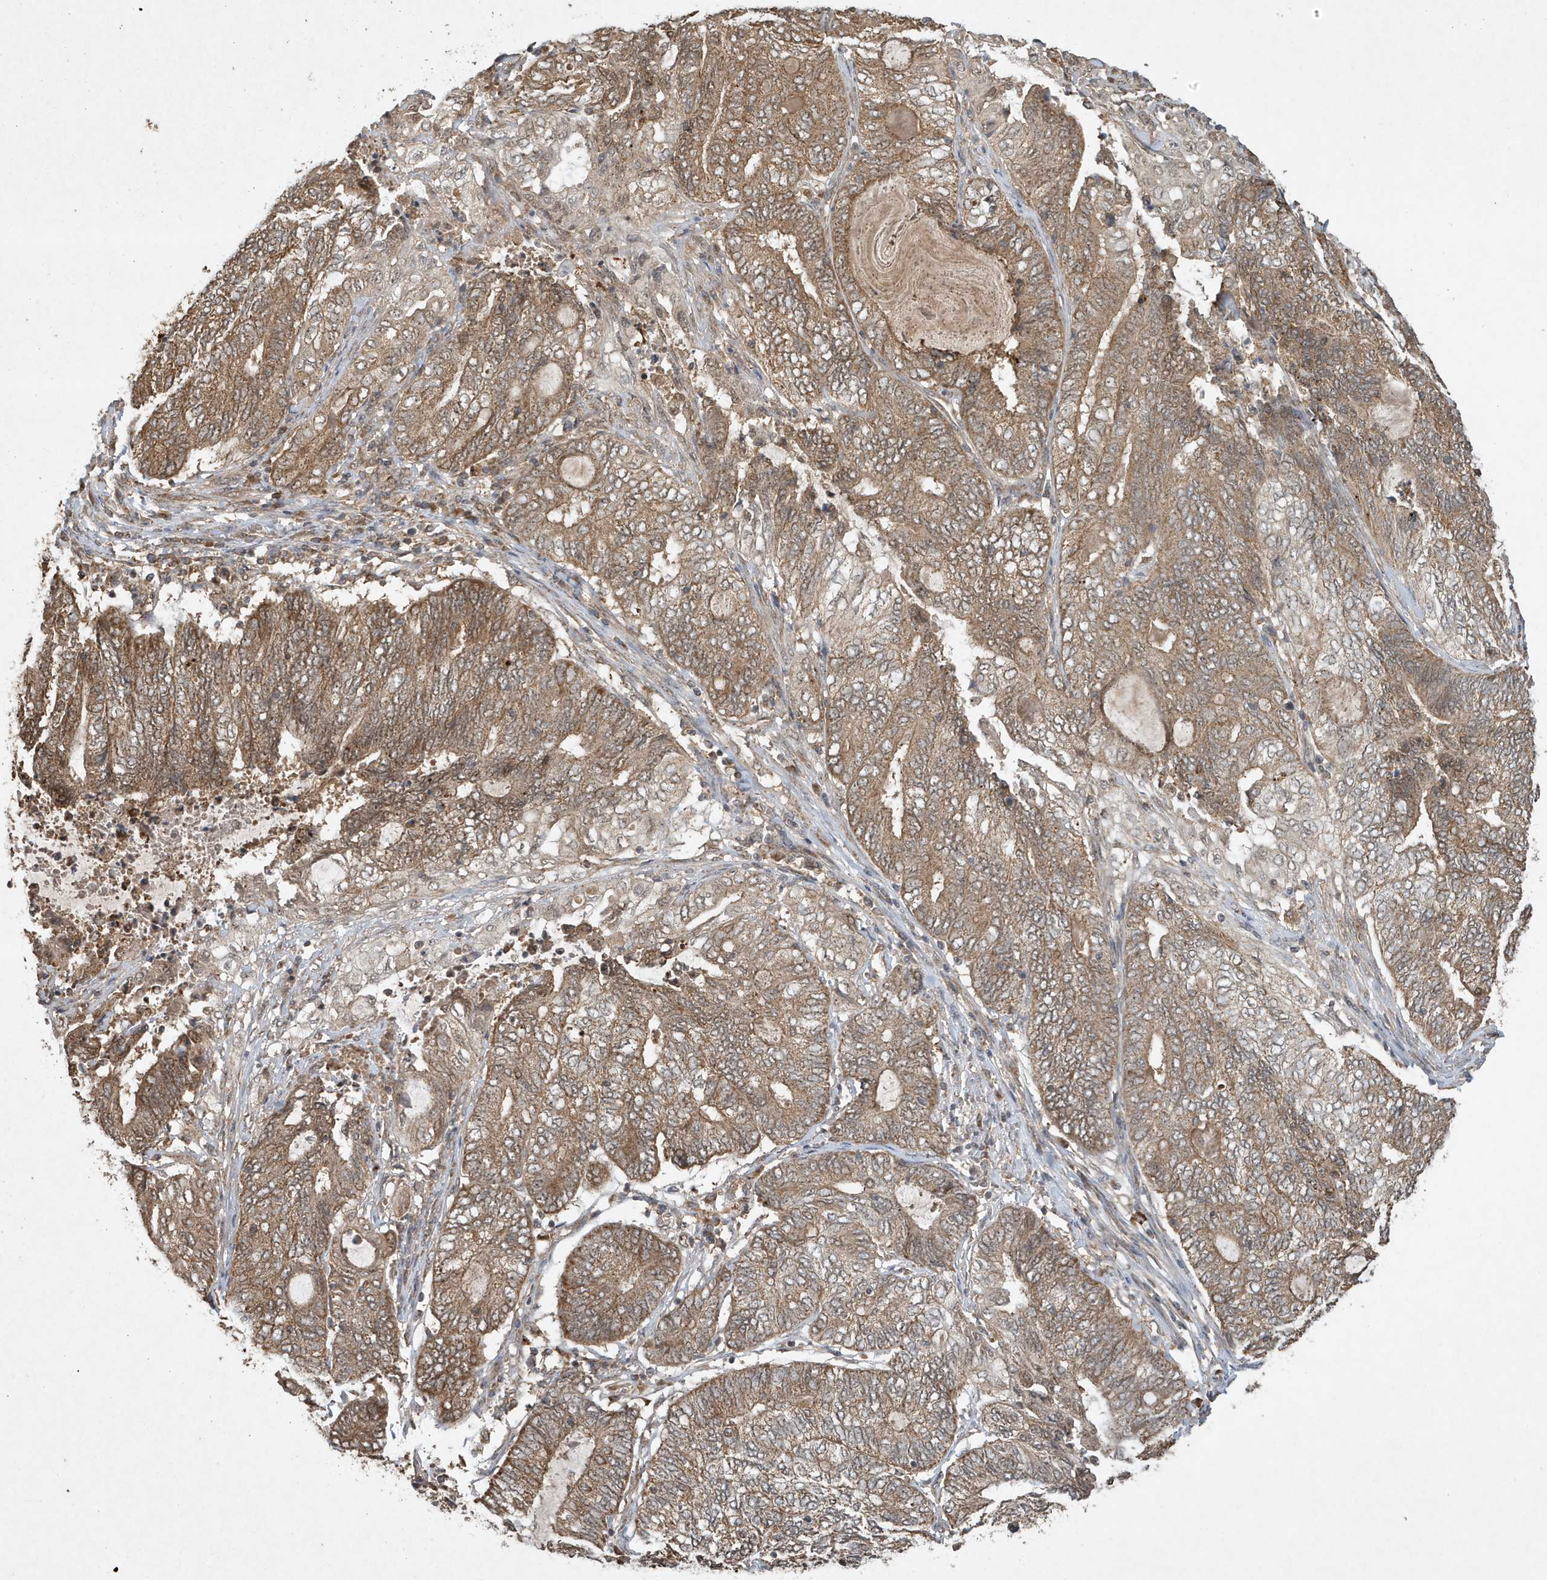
{"staining": {"intensity": "moderate", "quantity": ">75%", "location": "cytoplasmic/membranous"}, "tissue": "endometrial cancer", "cell_type": "Tumor cells", "image_type": "cancer", "snomed": [{"axis": "morphology", "description": "Adenocarcinoma, NOS"}, {"axis": "topography", "description": "Uterus"}, {"axis": "topography", "description": "Endometrium"}], "caption": "A photomicrograph of endometrial adenocarcinoma stained for a protein shows moderate cytoplasmic/membranous brown staining in tumor cells.", "gene": "ABCB9", "patient": {"sex": "female", "age": 70}}